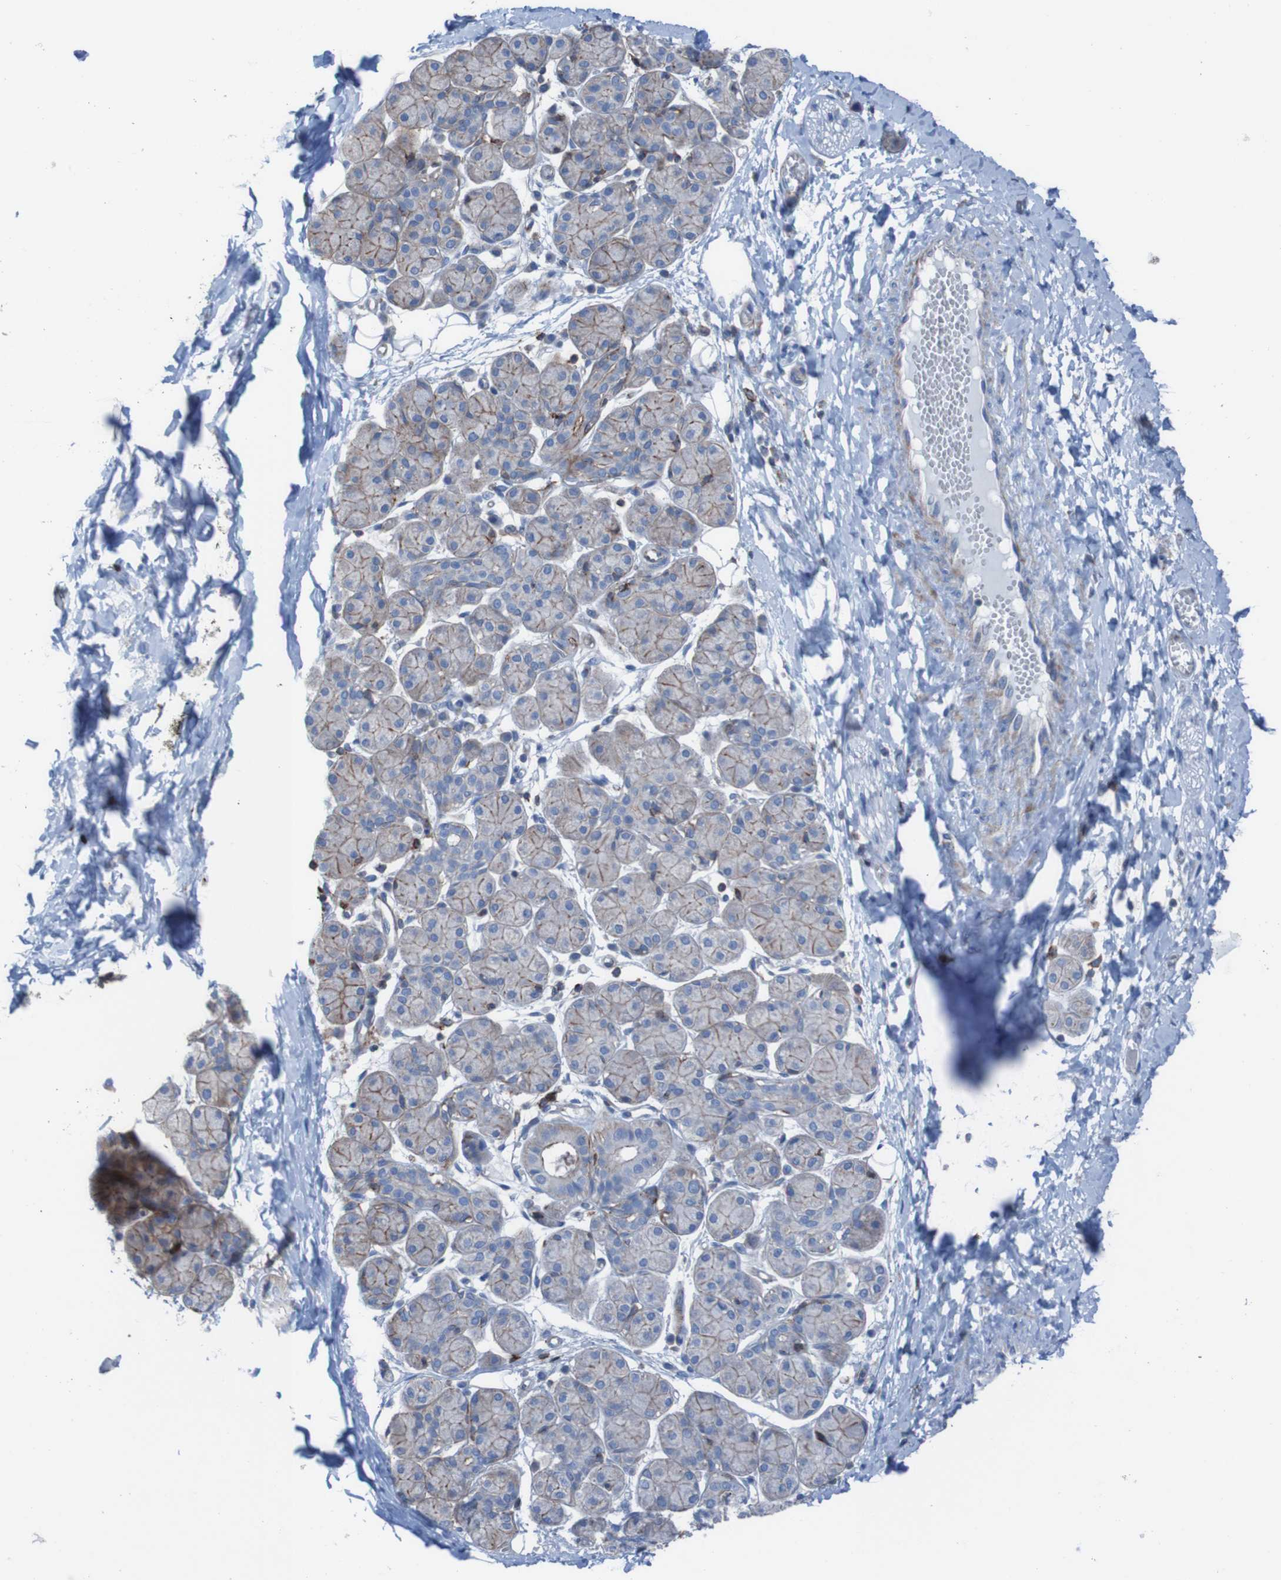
{"staining": {"intensity": "moderate", "quantity": "<25%", "location": "cytoplasmic/membranous"}, "tissue": "salivary gland", "cell_type": "Glandular cells", "image_type": "normal", "snomed": [{"axis": "morphology", "description": "Normal tissue, NOS"}, {"axis": "morphology", "description": "Inflammation, NOS"}, {"axis": "topography", "description": "Lymph node"}, {"axis": "topography", "description": "Salivary gland"}], "caption": "The photomicrograph demonstrates staining of normal salivary gland, revealing moderate cytoplasmic/membranous protein positivity (brown color) within glandular cells.", "gene": "RNF182", "patient": {"sex": "male", "age": 3}}